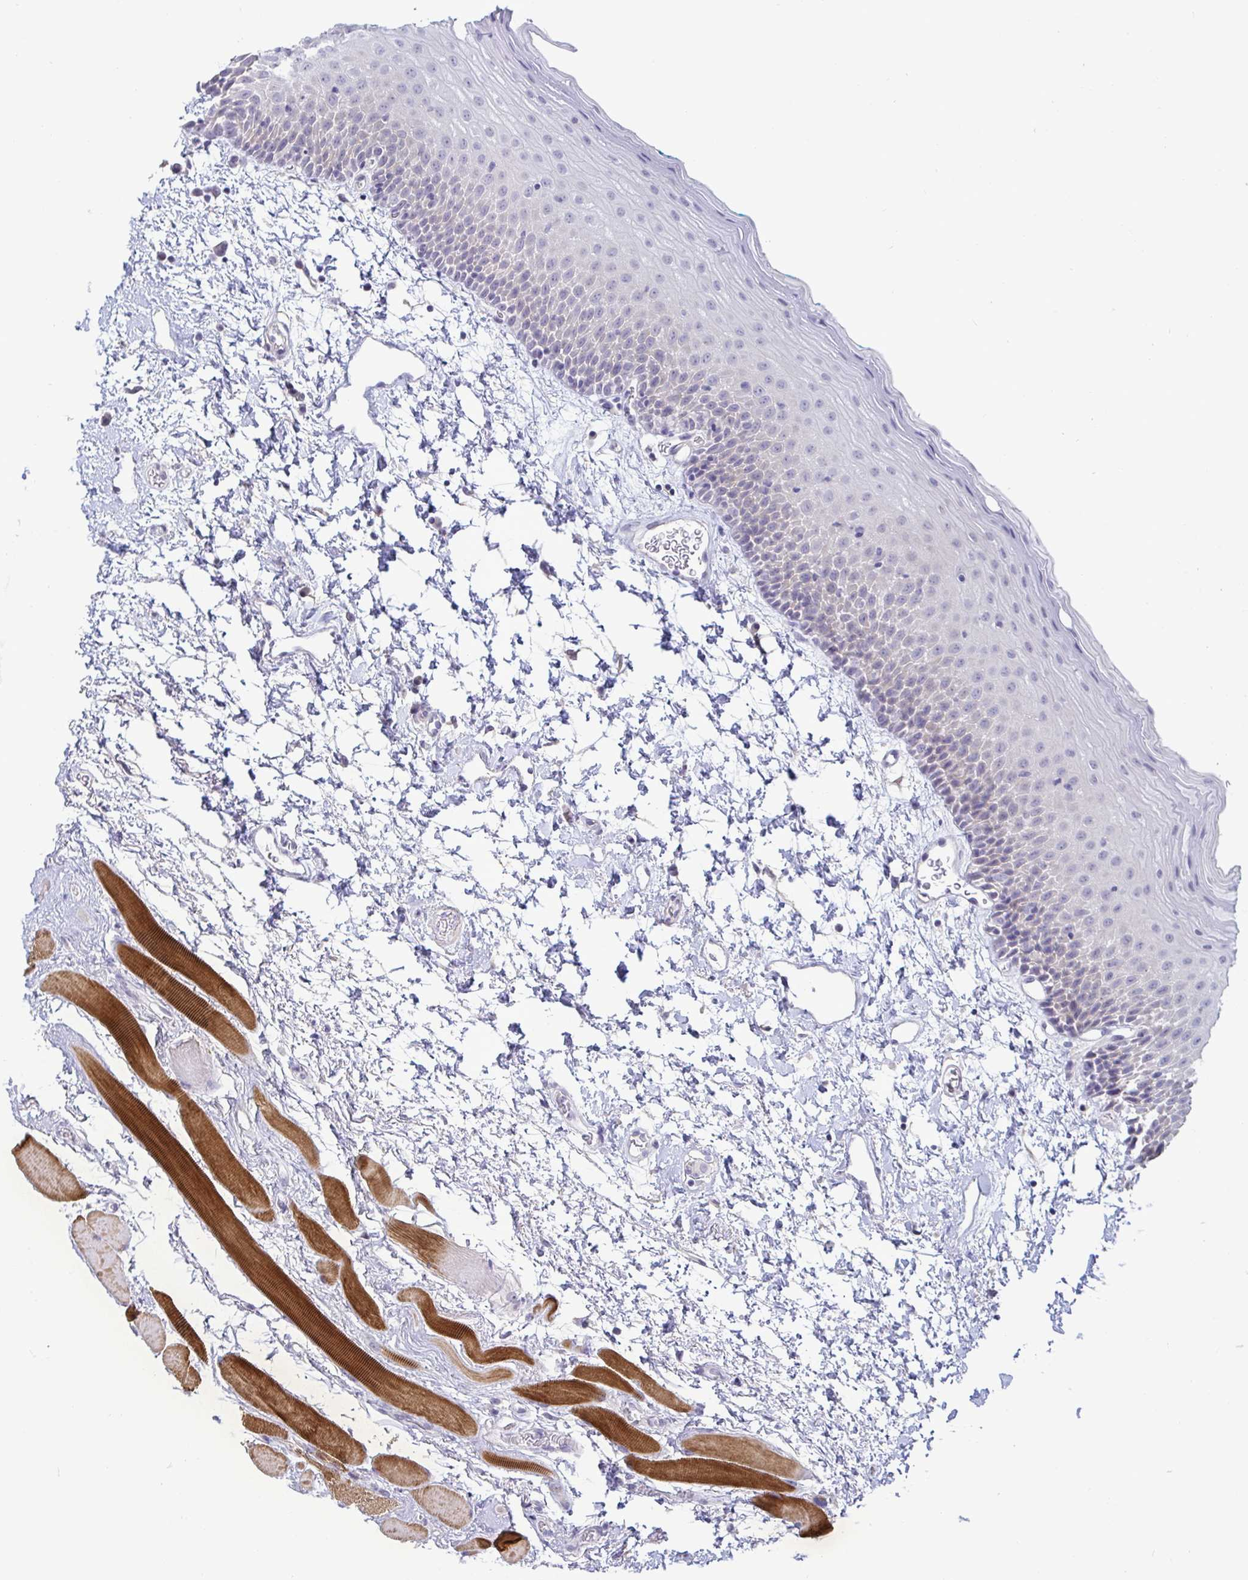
{"staining": {"intensity": "negative", "quantity": "none", "location": "none"}, "tissue": "oral mucosa", "cell_type": "Squamous epithelial cells", "image_type": "normal", "snomed": [{"axis": "morphology", "description": "Normal tissue, NOS"}, {"axis": "topography", "description": "Oral tissue"}], "caption": "An image of human oral mucosa is negative for staining in squamous epithelial cells. (DAB (3,3'-diaminobenzidine) immunohistochemistry (IHC) with hematoxylin counter stain).", "gene": "GSTM1", "patient": {"sex": "female", "age": 82}}